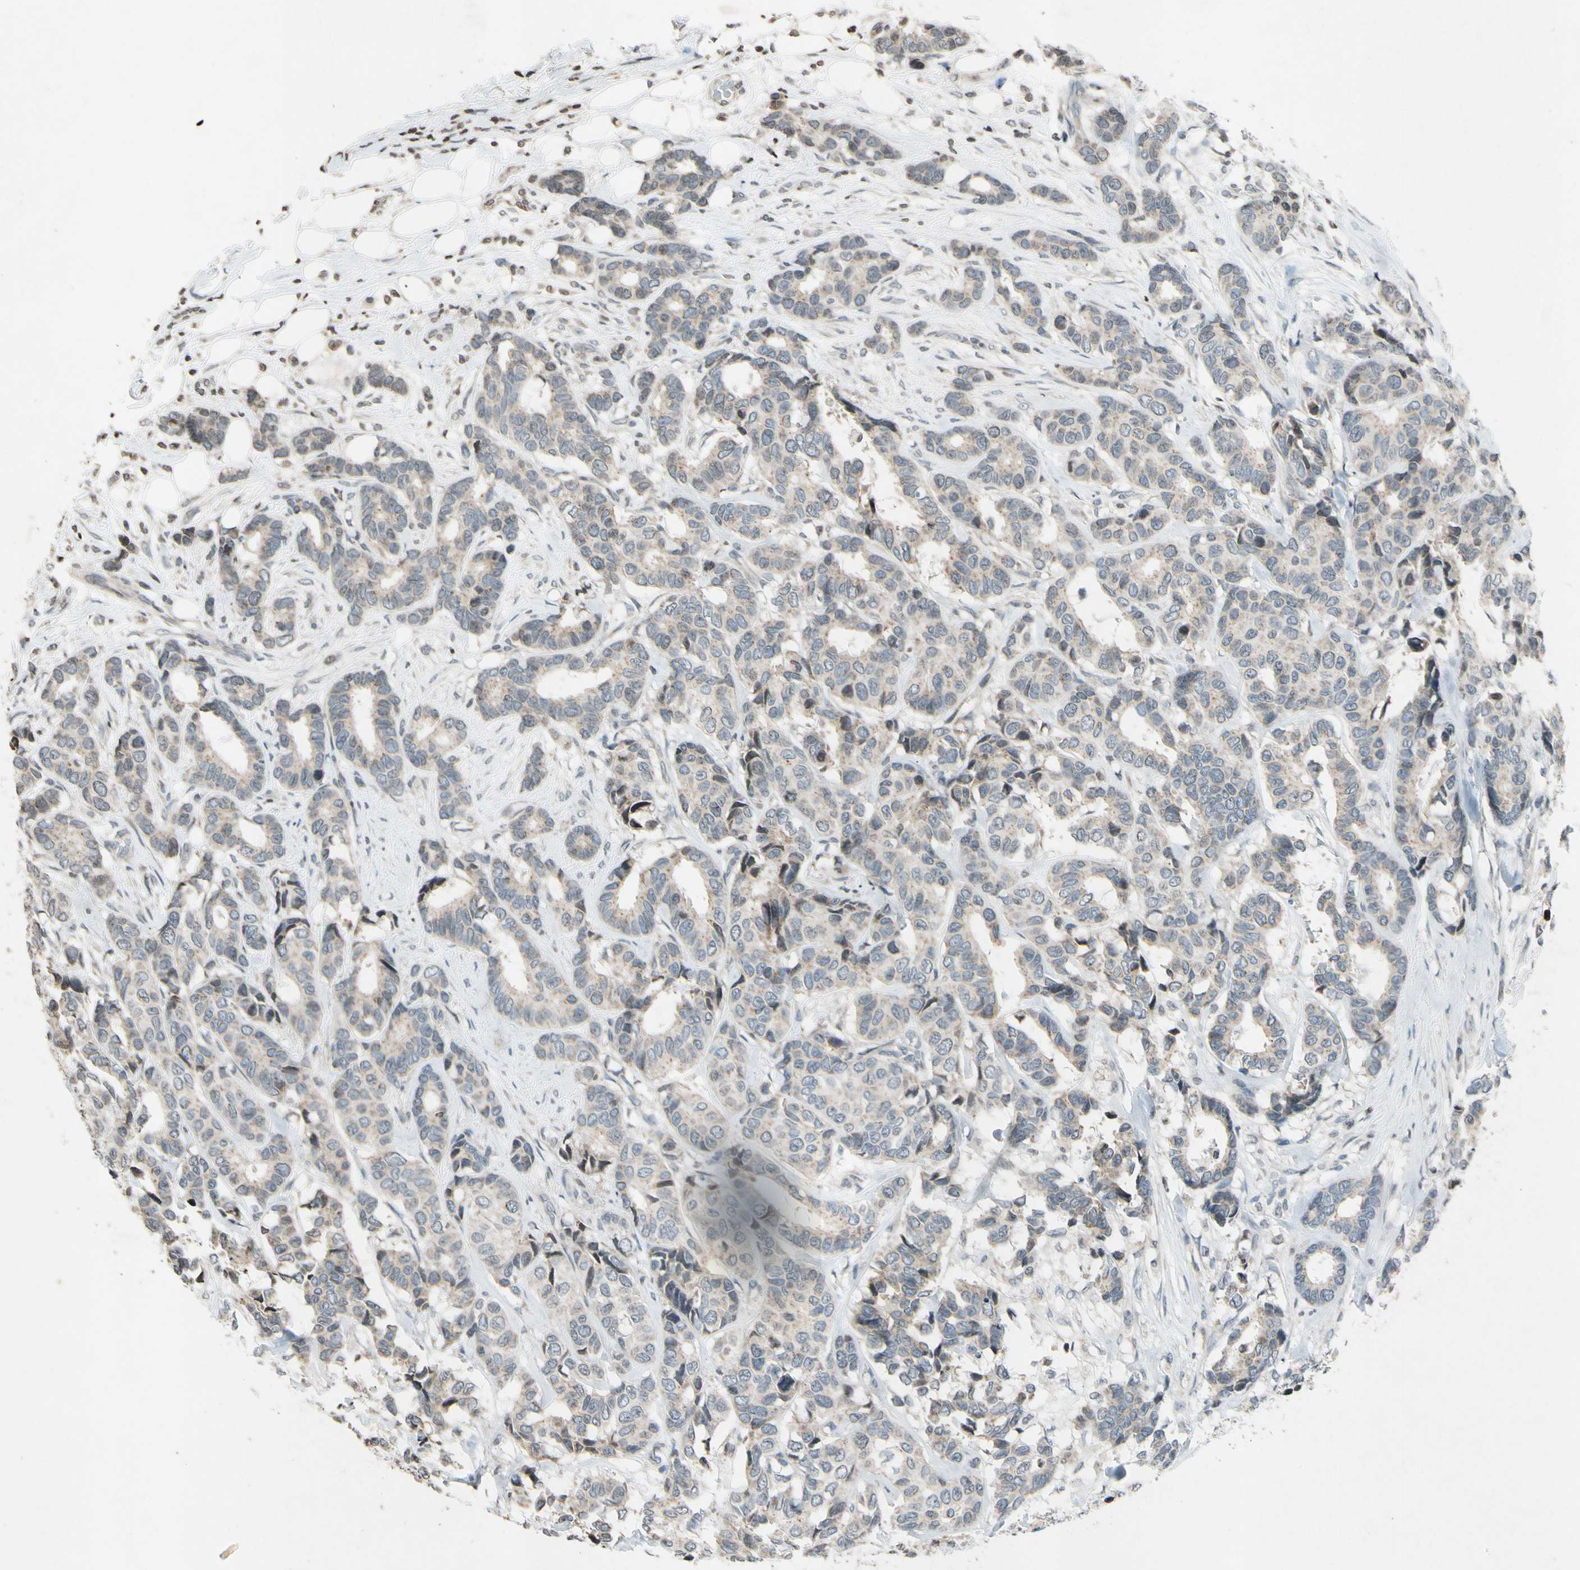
{"staining": {"intensity": "weak", "quantity": ">75%", "location": "cytoplasmic/membranous"}, "tissue": "breast cancer", "cell_type": "Tumor cells", "image_type": "cancer", "snomed": [{"axis": "morphology", "description": "Duct carcinoma"}, {"axis": "topography", "description": "Breast"}], "caption": "Protein analysis of breast cancer (intraductal carcinoma) tissue shows weak cytoplasmic/membranous expression in approximately >75% of tumor cells. (DAB (3,3'-diaminobenzidine) = brown stain, brightfield microscopy at high magnification).", "gene": "CLDN11", "patient": {"sex": "female", "age": 87}}